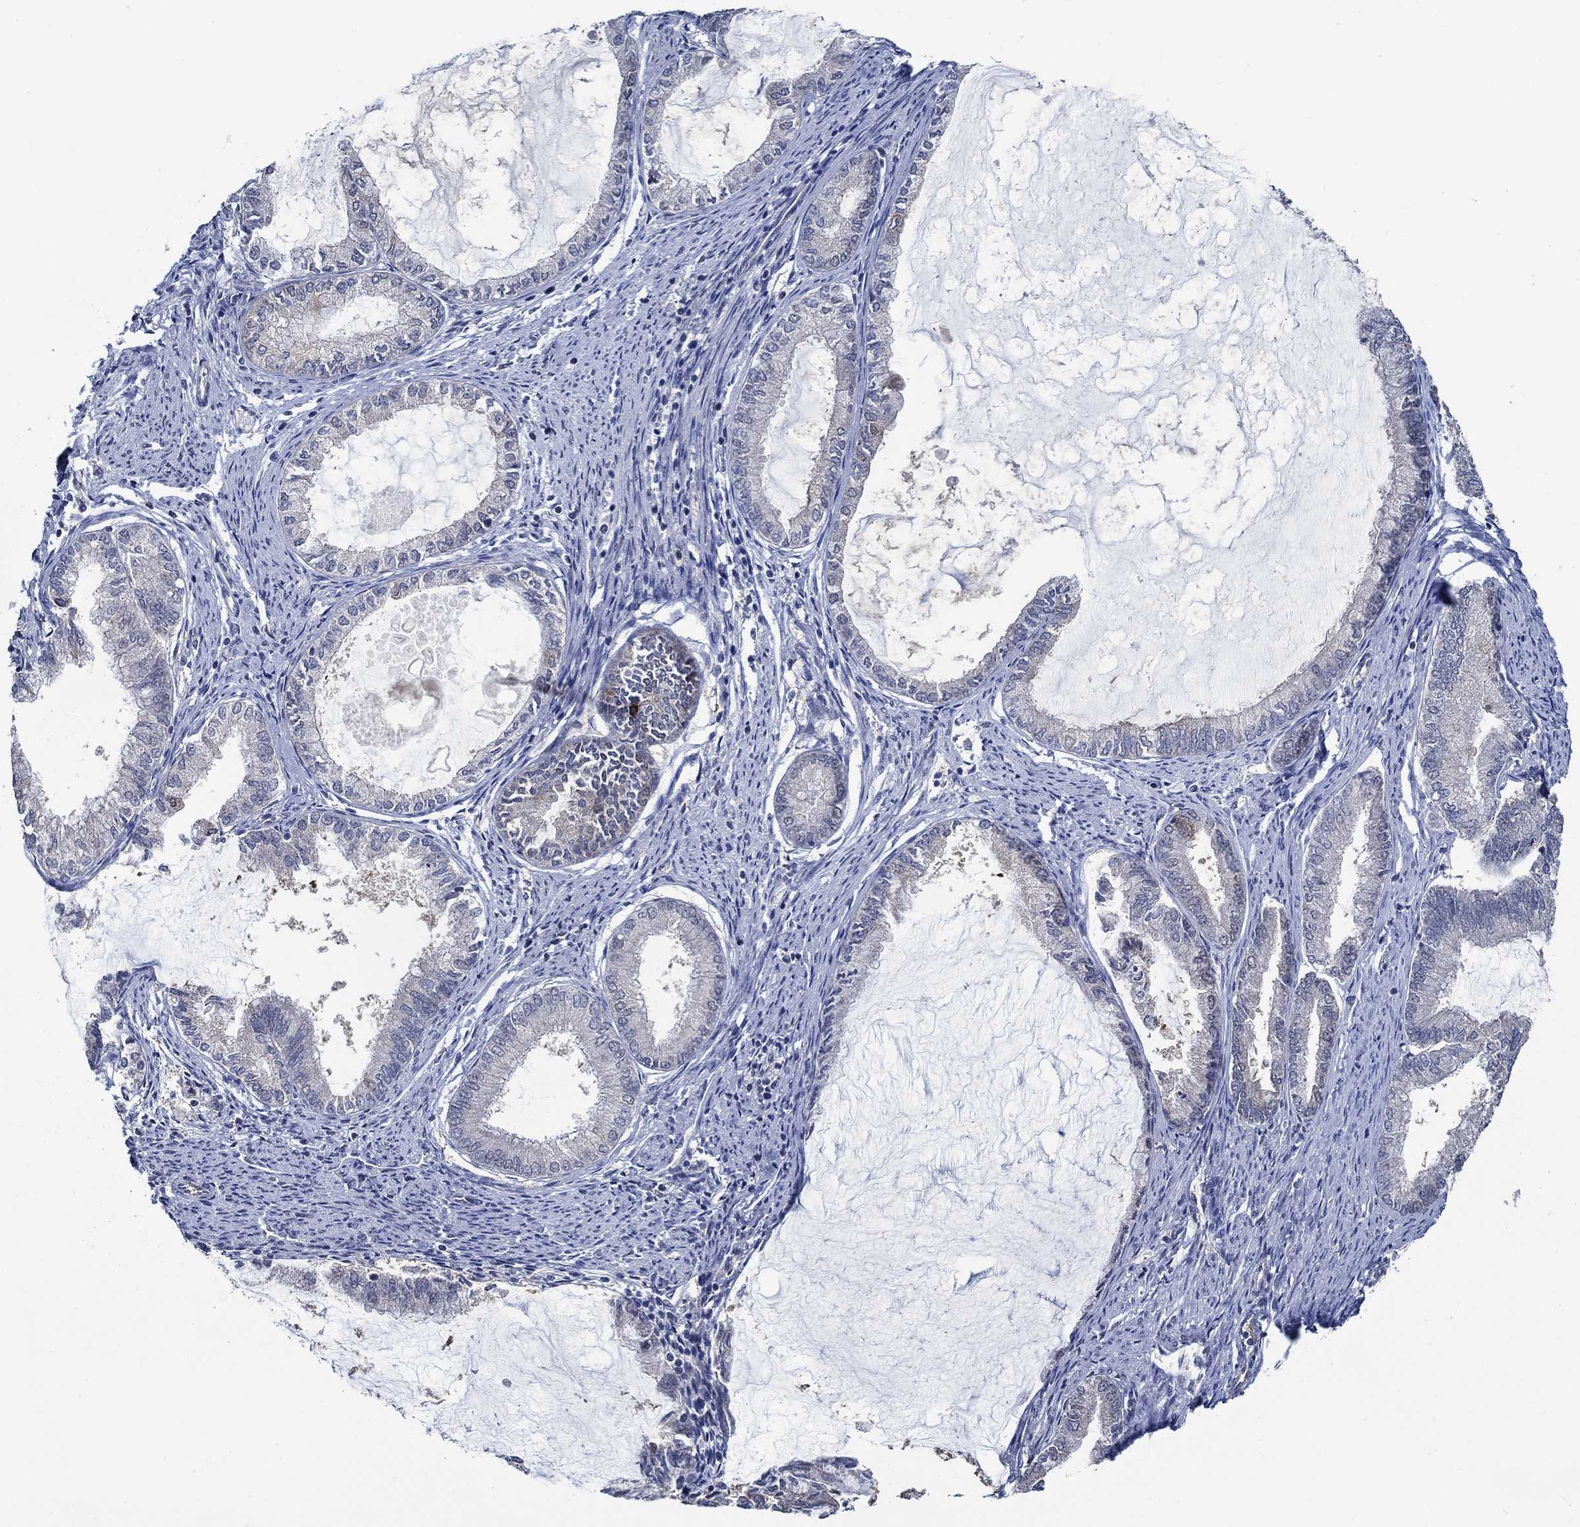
{"staining": {"intensity": "moderate", "quantity": "<25%", "location": "cytoplasmic/membranous"}, "tissue": "endometrial cancer", "cell_type": "Tumor cells", "image_type": "cancer", "snomed": [{"axis": "morphology", "description": "Adenocarcinoma, NOS"}, {"axis": "topography", "description": "Endometrium"}], "caption": "IHC photomicrograph of neoplastic tissue: human endometrial cancer stained using immunohistochemistry (IHC) reveals low levels of moderate protein expression localized specifically in the cytoplasmic/membranous of tumor cells, appearing as a cytoplasmic/membranous brown color.", "gene": "DACT1", "patient": {"sex": "female", "age": 86}}